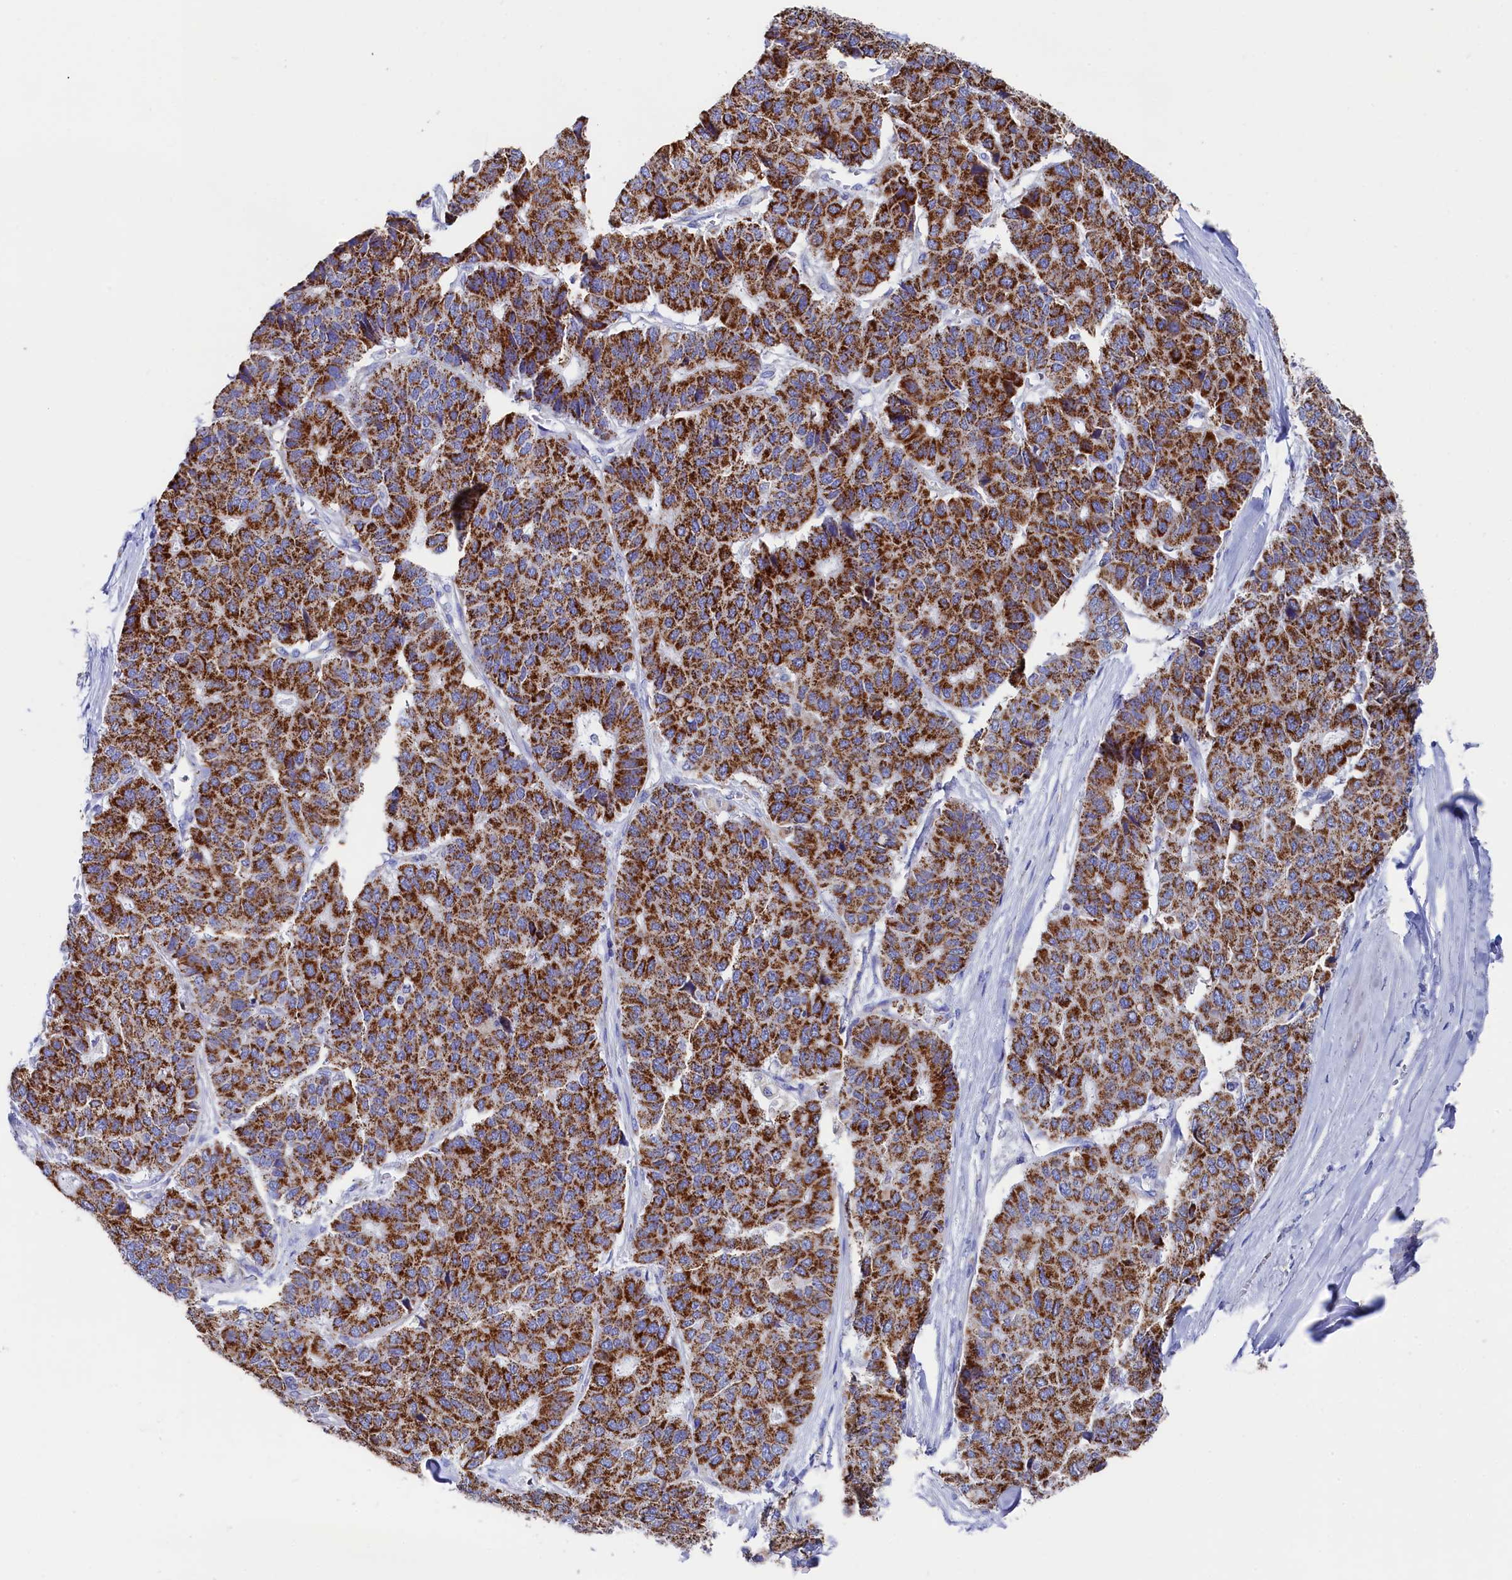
{"staining": {"intensity": "strong", "quantity": ">75%", "location": "cytoplasmic/membranous"}, "tissue": "pancreatic cancer", "cell_type": "Tumor cells", "image_type": "cancer", "snomed": [{"axis": "morphology", "description": "Adenocarcinoma, NOS"}, {"axis": "topography", "description": "Pancreas"}], "caption": "The immunohistochemical stain highlights strong cytoplasmic/membranous positivity in tumor cells of pancreatic adenocarcinoma tissue.", "gene": "MMAB", "patient": {"sex": "male", "age": 50}}